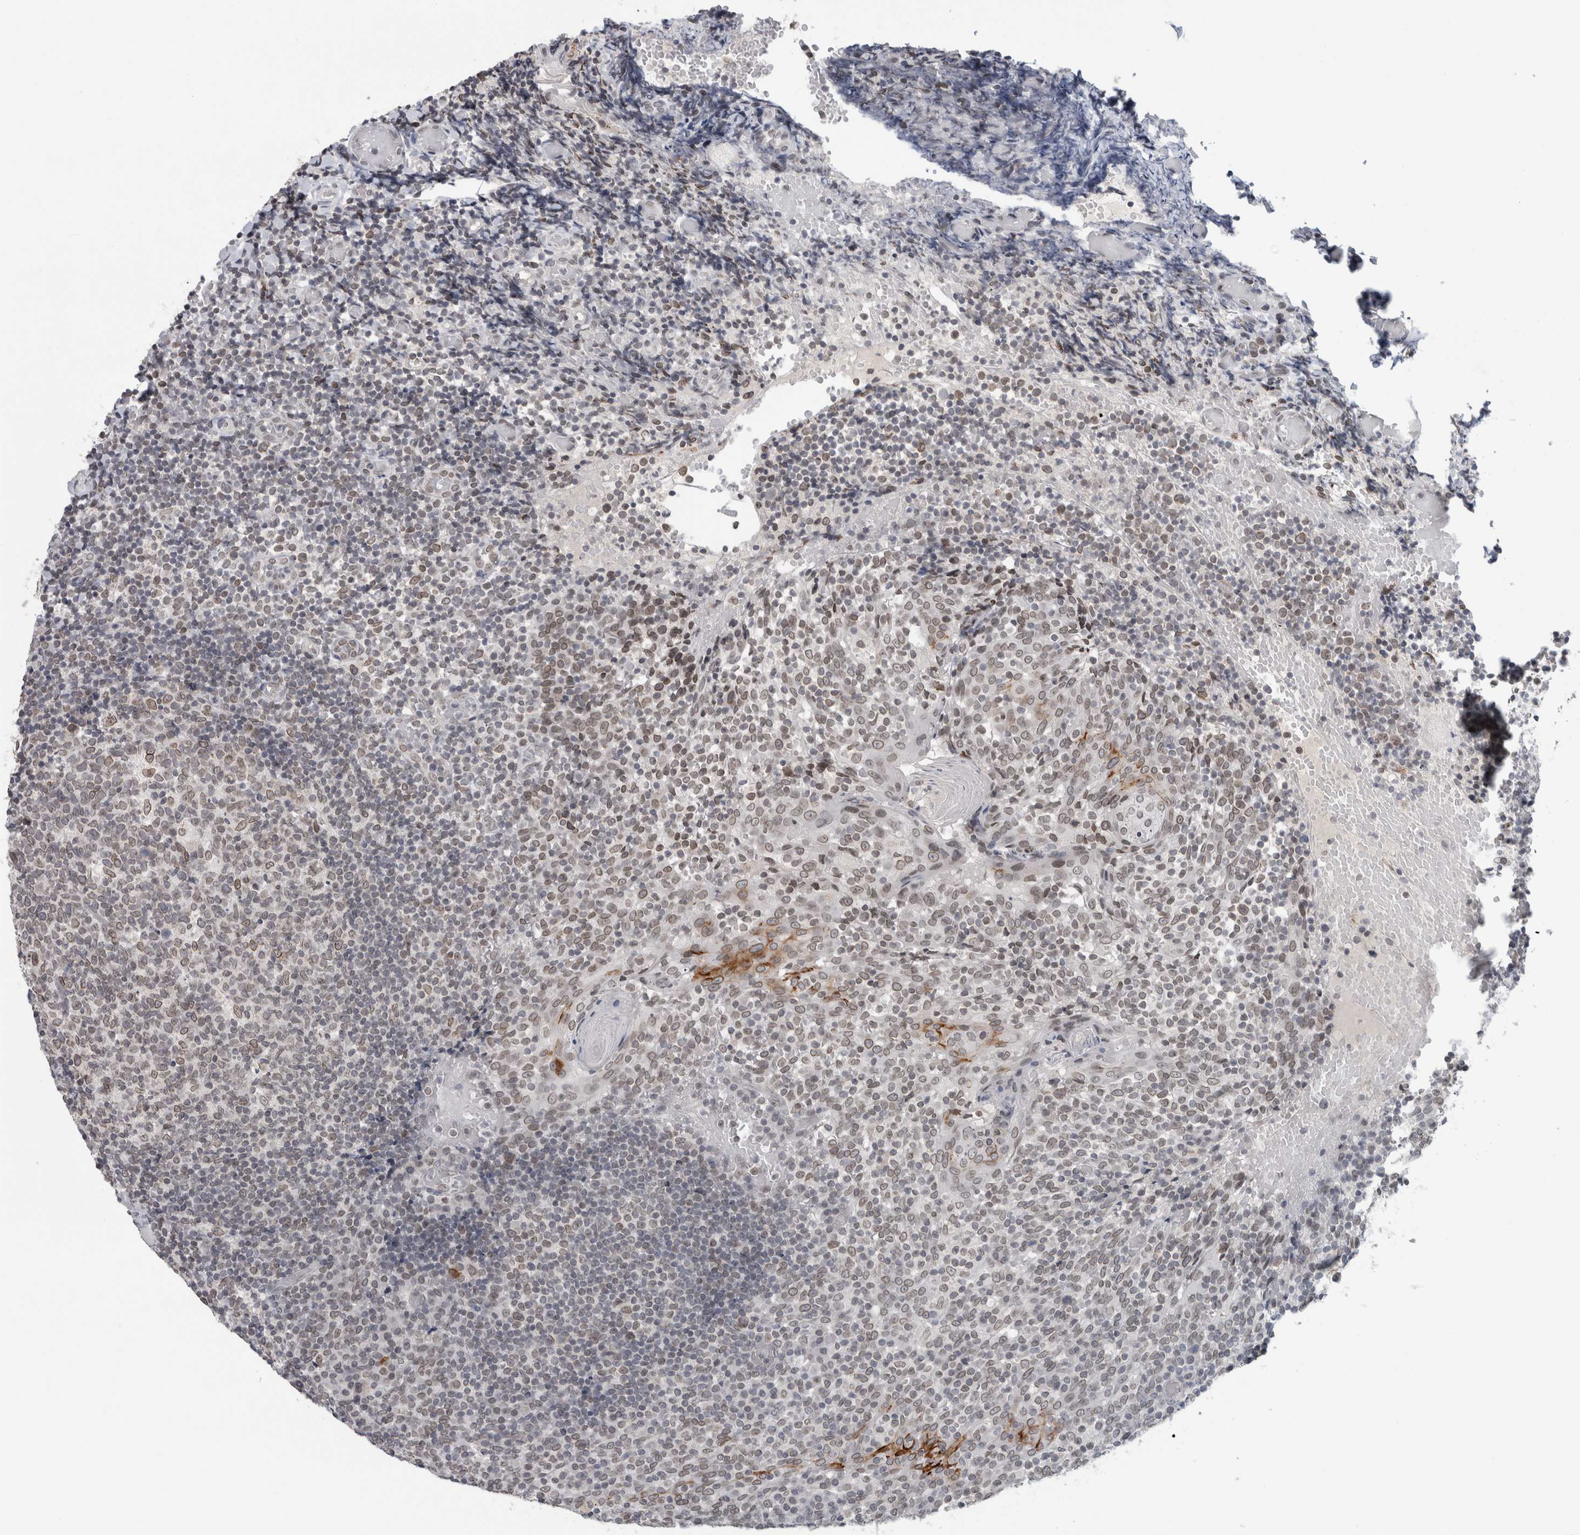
{"staining": {"intensity": "weak", "quantity": ">75%", "location": "nuclear"}, "tissue": "tonsil", "cell_type": "Germinal center cells", "image_type": "normal", "snomed": [{"axis": "morphology", "description": "Normal tissue, NOS"}, {"axis": "topography", "description": "Tonsil"}], "caption": "Tonsil stained with a brown dye displays weak nuclear positive positivity in about >75% of germinal center cells.", "gene": "ZNF770", "patient": {"sex": "female", "age": 19}}